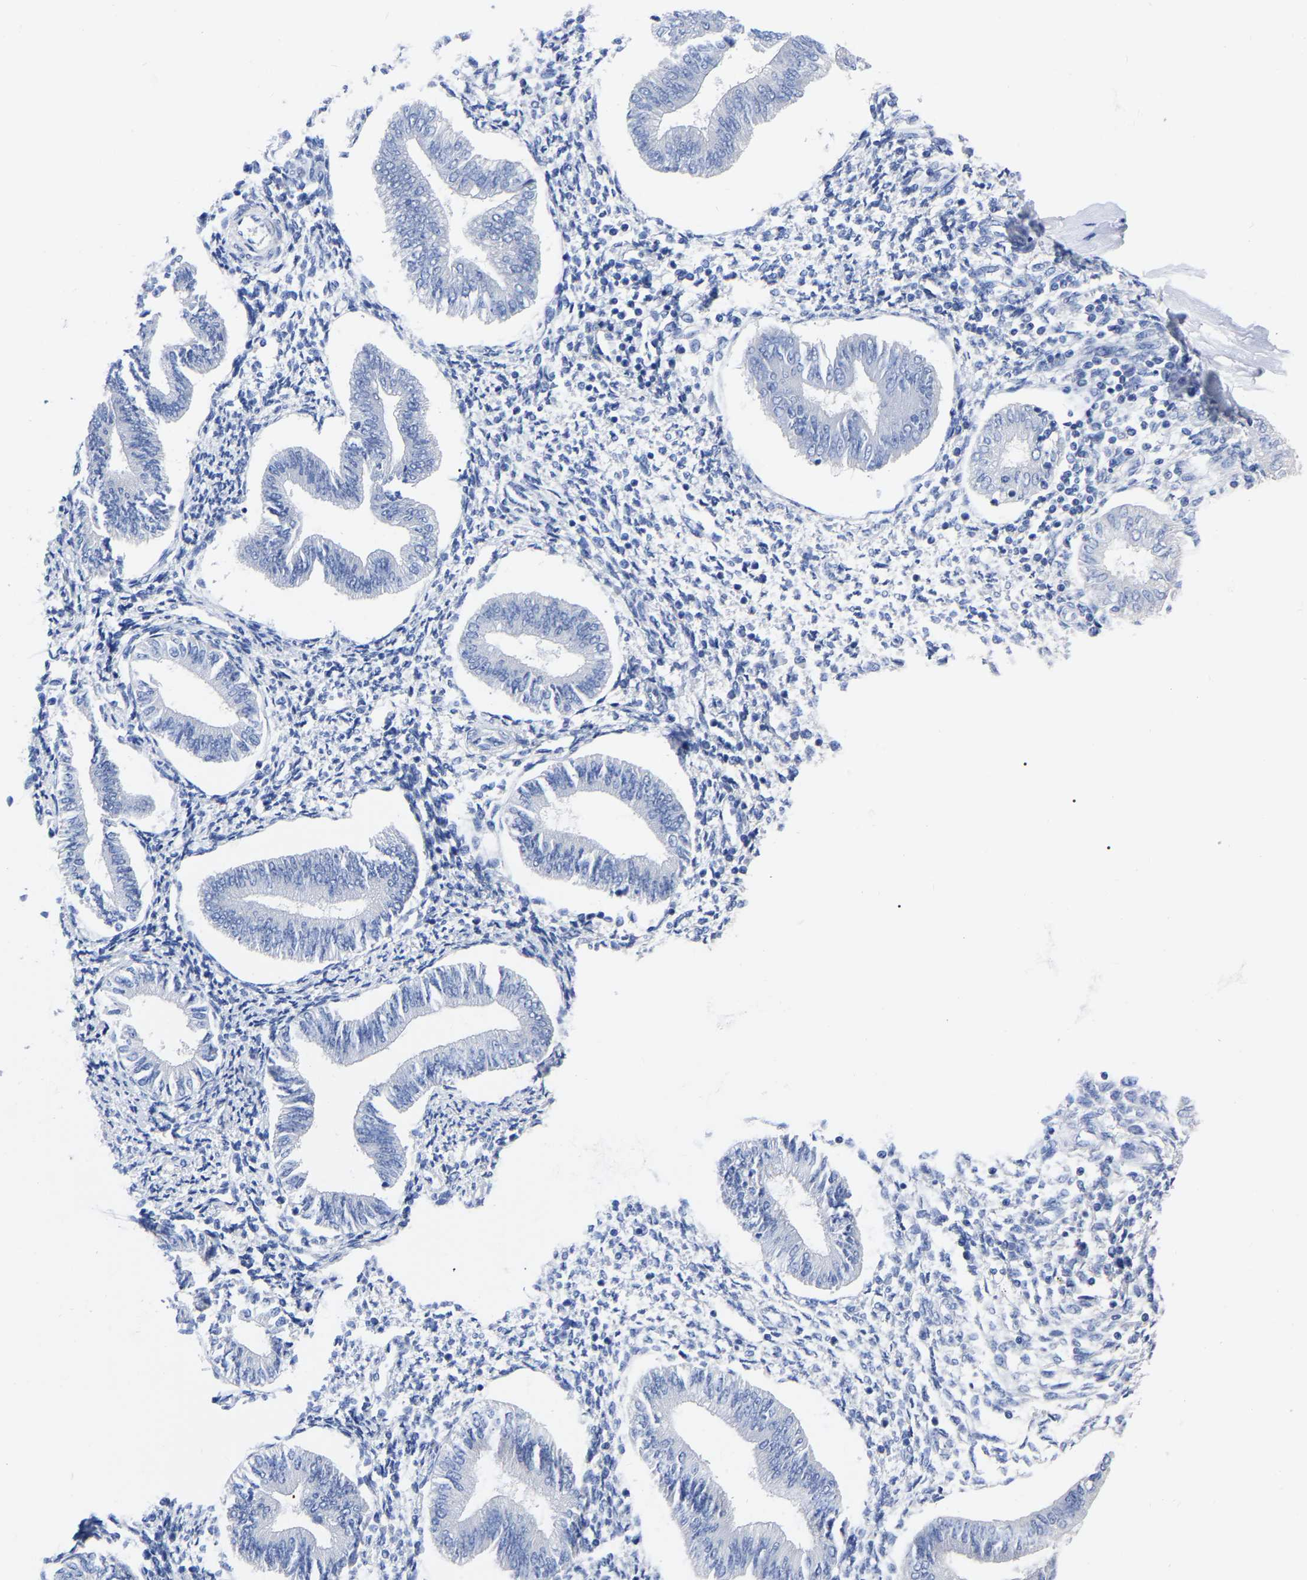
{"staining": {"intensity": "negative", "quantity": "none", "location": "none"}, "tissue": "endometrium", "cell_type": "Cells in endometrial stroma", "image_type": "normal", "snomed": [{"axis": "morphology", "description": "Normal tissue, NOS"}, {"axis": "topography", "description": "Endometrium"}], "caption": "Benign endometrium was stained to show a protein in brown. There is no significant staining in cells in endometrial stroma. (DAB (3,3'-diaminobenzidine) IHC visualized using brightfield microscopy, high magnification).", "gene": "ANXA13", "patient": {"sex": "female", "age": 50}}